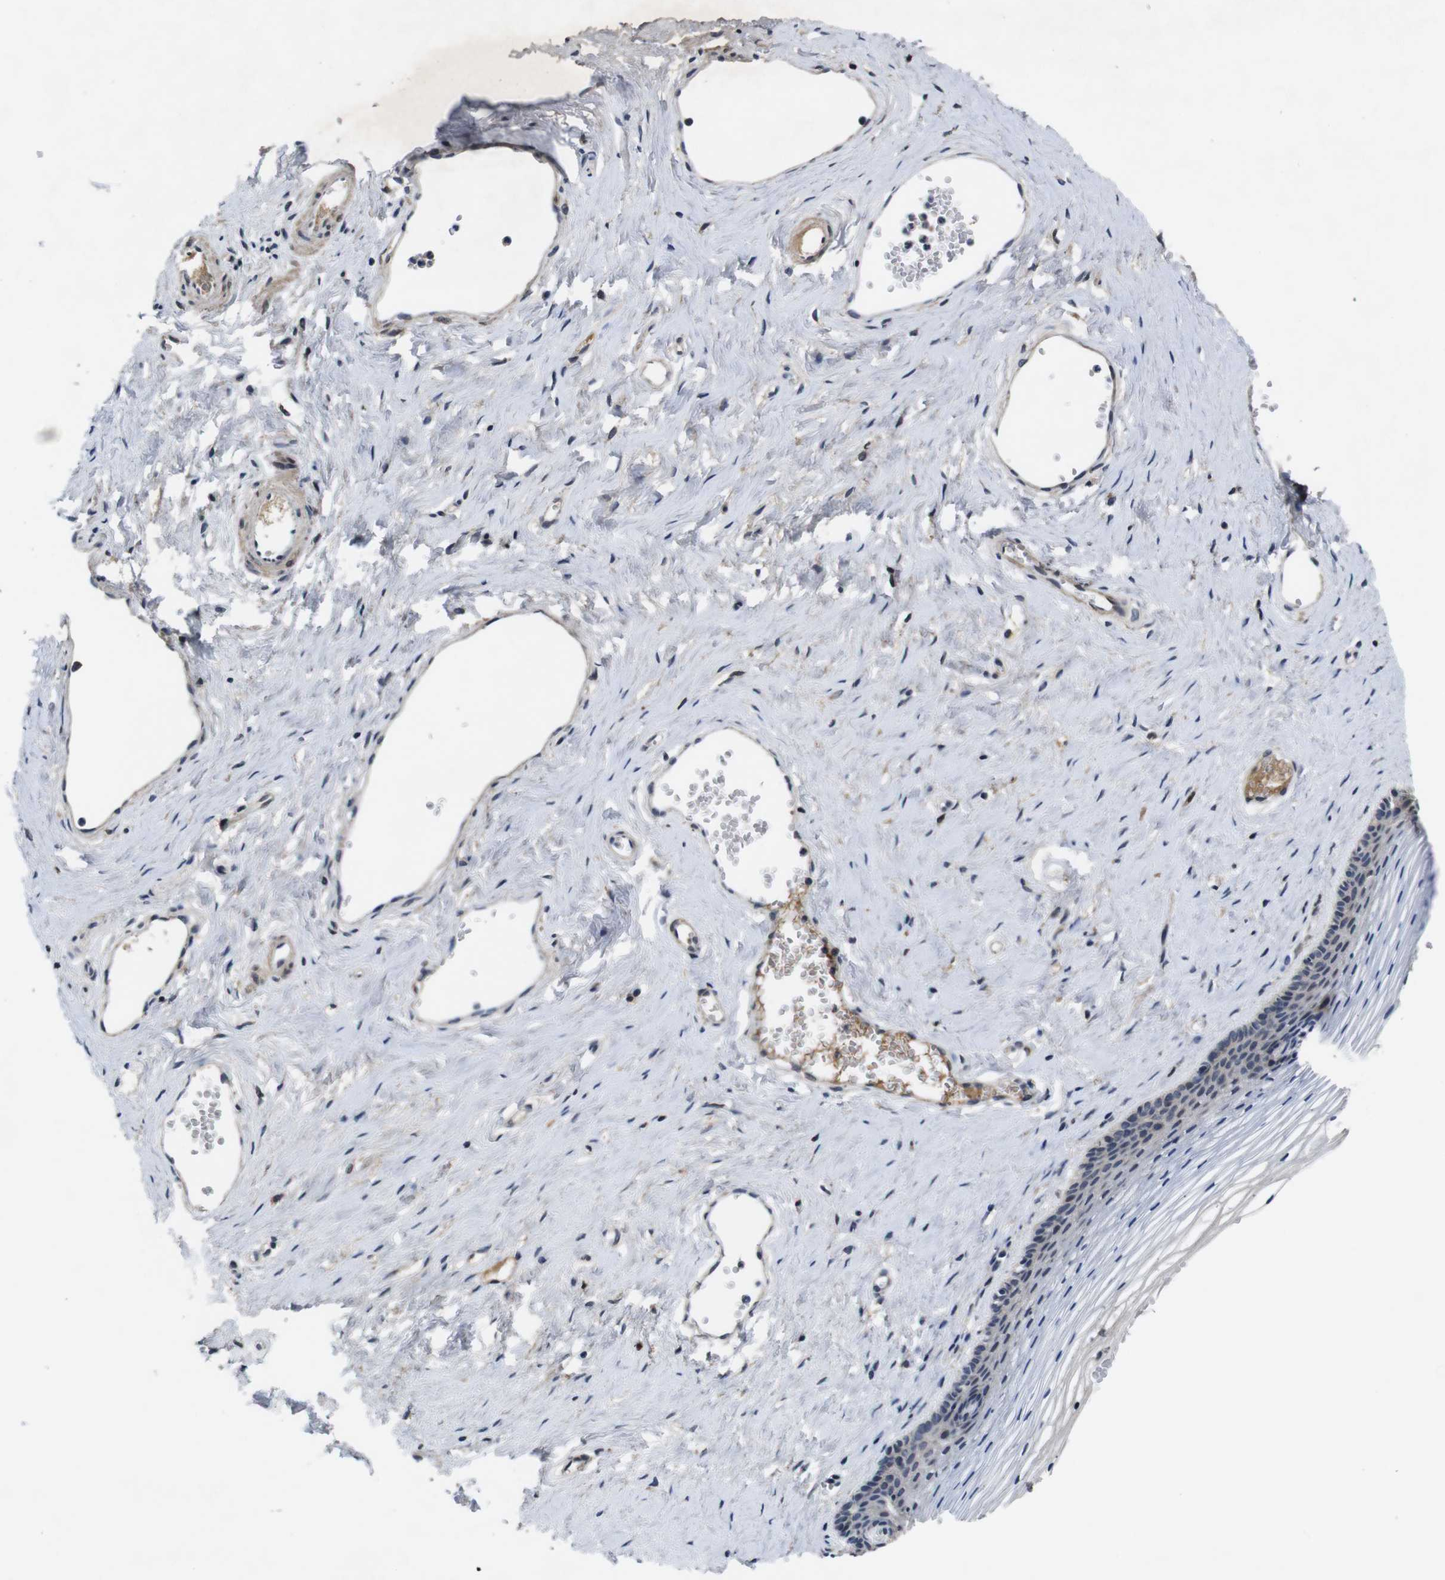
{"staining": {"intensity": "weak", "quantity": "<25%", "location": "cytoplasmic/membranous"}, "tissue": "vagina", "cell_type": "Squamous epithelial cells", "image_type": "normal", "snomed": [{"axis": "morphology", "description": "Normal tissue, NOS"}, {"axis": "topography", "description": "Vagina"}], "caption": "This is an immunohistochemistry (IHC) image of benign vagina. There is no staining in squamous epithelial cells.", "gene": "ZBTB46", "patient": {"sex": "female", "age": 32}}